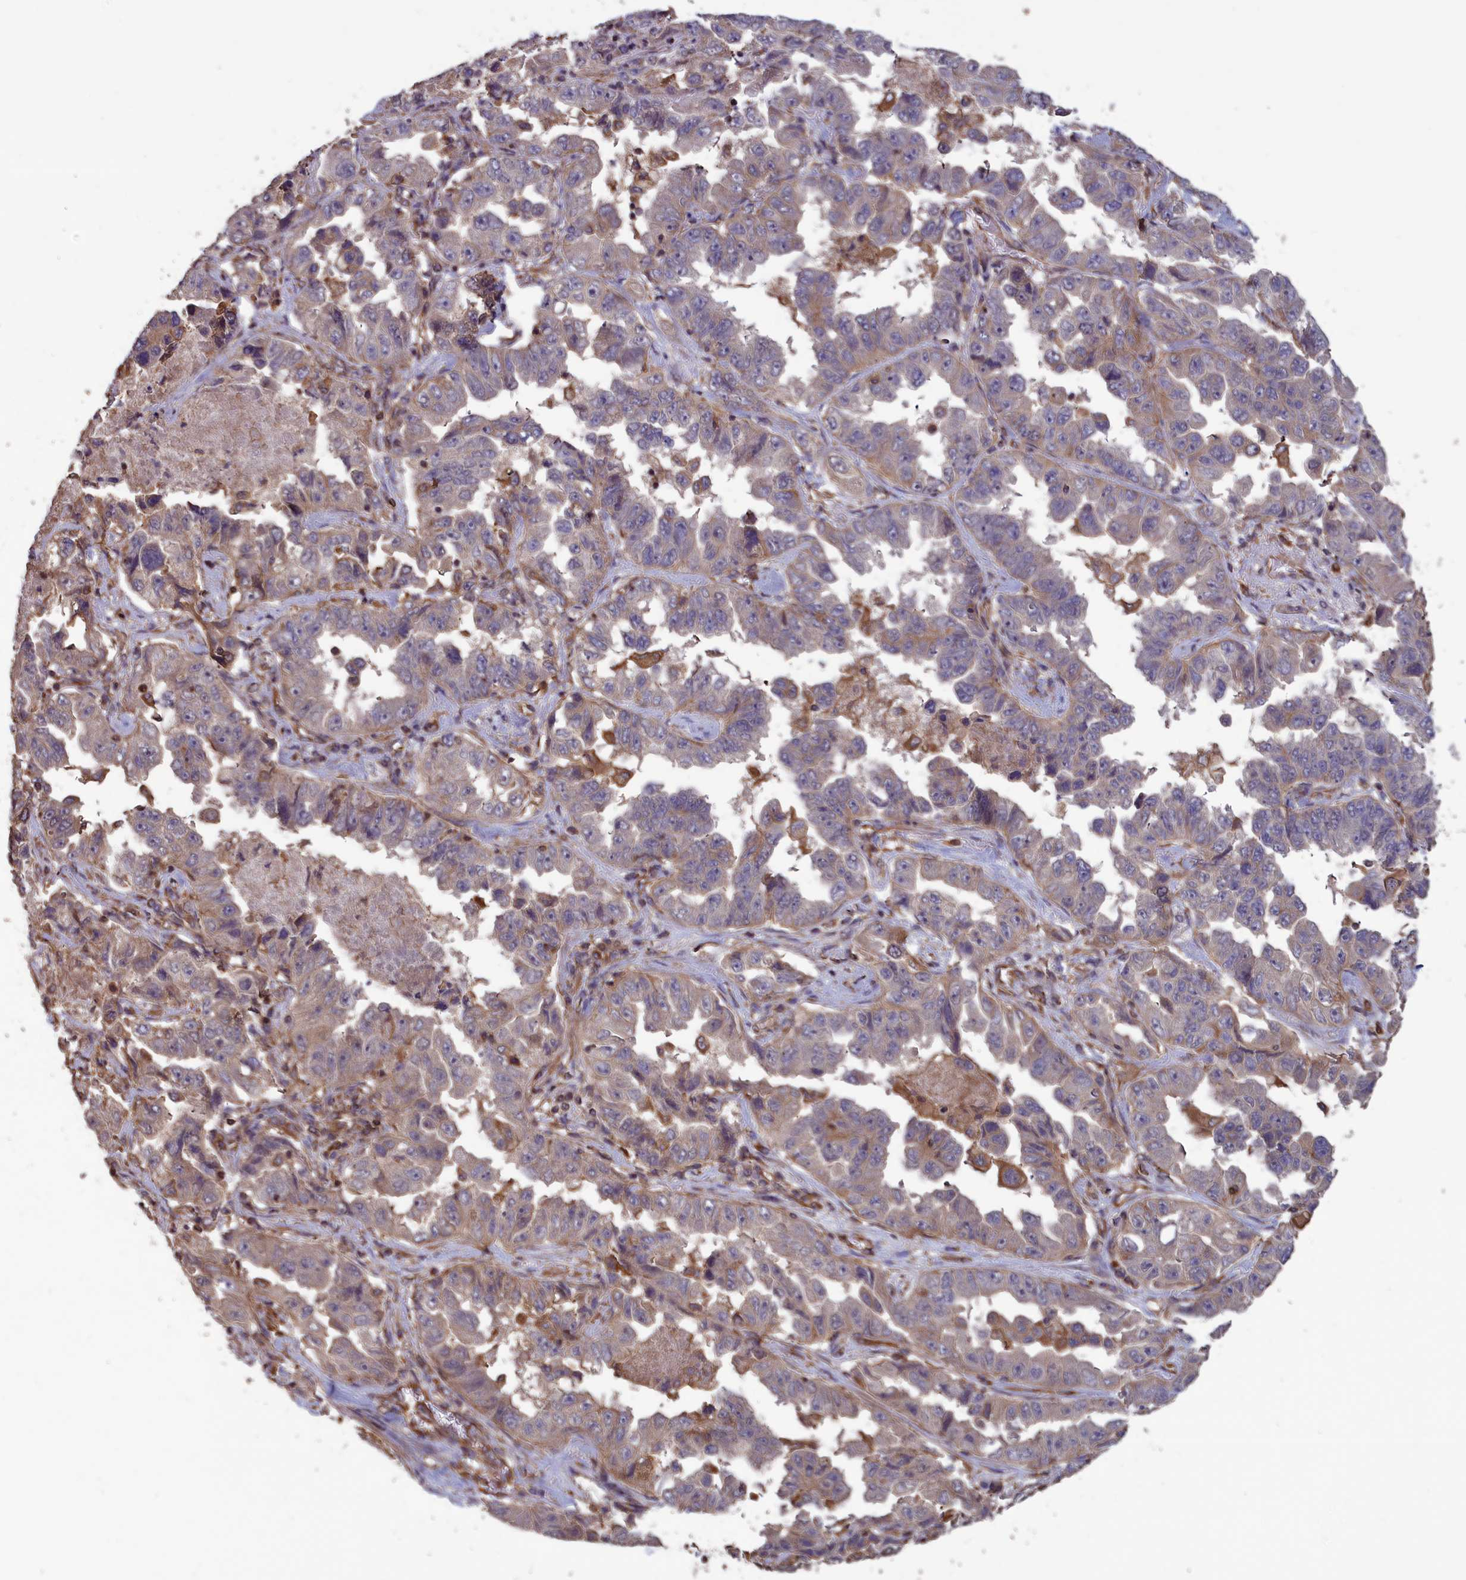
{"staining": {"intensity": "negative", "quantity": "none", "location": "none"}, "tissue": "lung cancer", "cell_type": "Tumor cells", "image_type": "cancer", "snomed": [{"axis": "morphology", "description": "Adenocarcinoma, NOS"}, {"axis": "topography", "description": "Lung"}], "caption": "High magnification brightfield microscopy of lung cancer stained with DAB (3,3'-diaminobenzidine) (brown) and counterstained with hematoxylin (blue): tumor cells show no significant staining.", "gene": "DAPK3", "patient": {"sex": "female", "age": 51}}